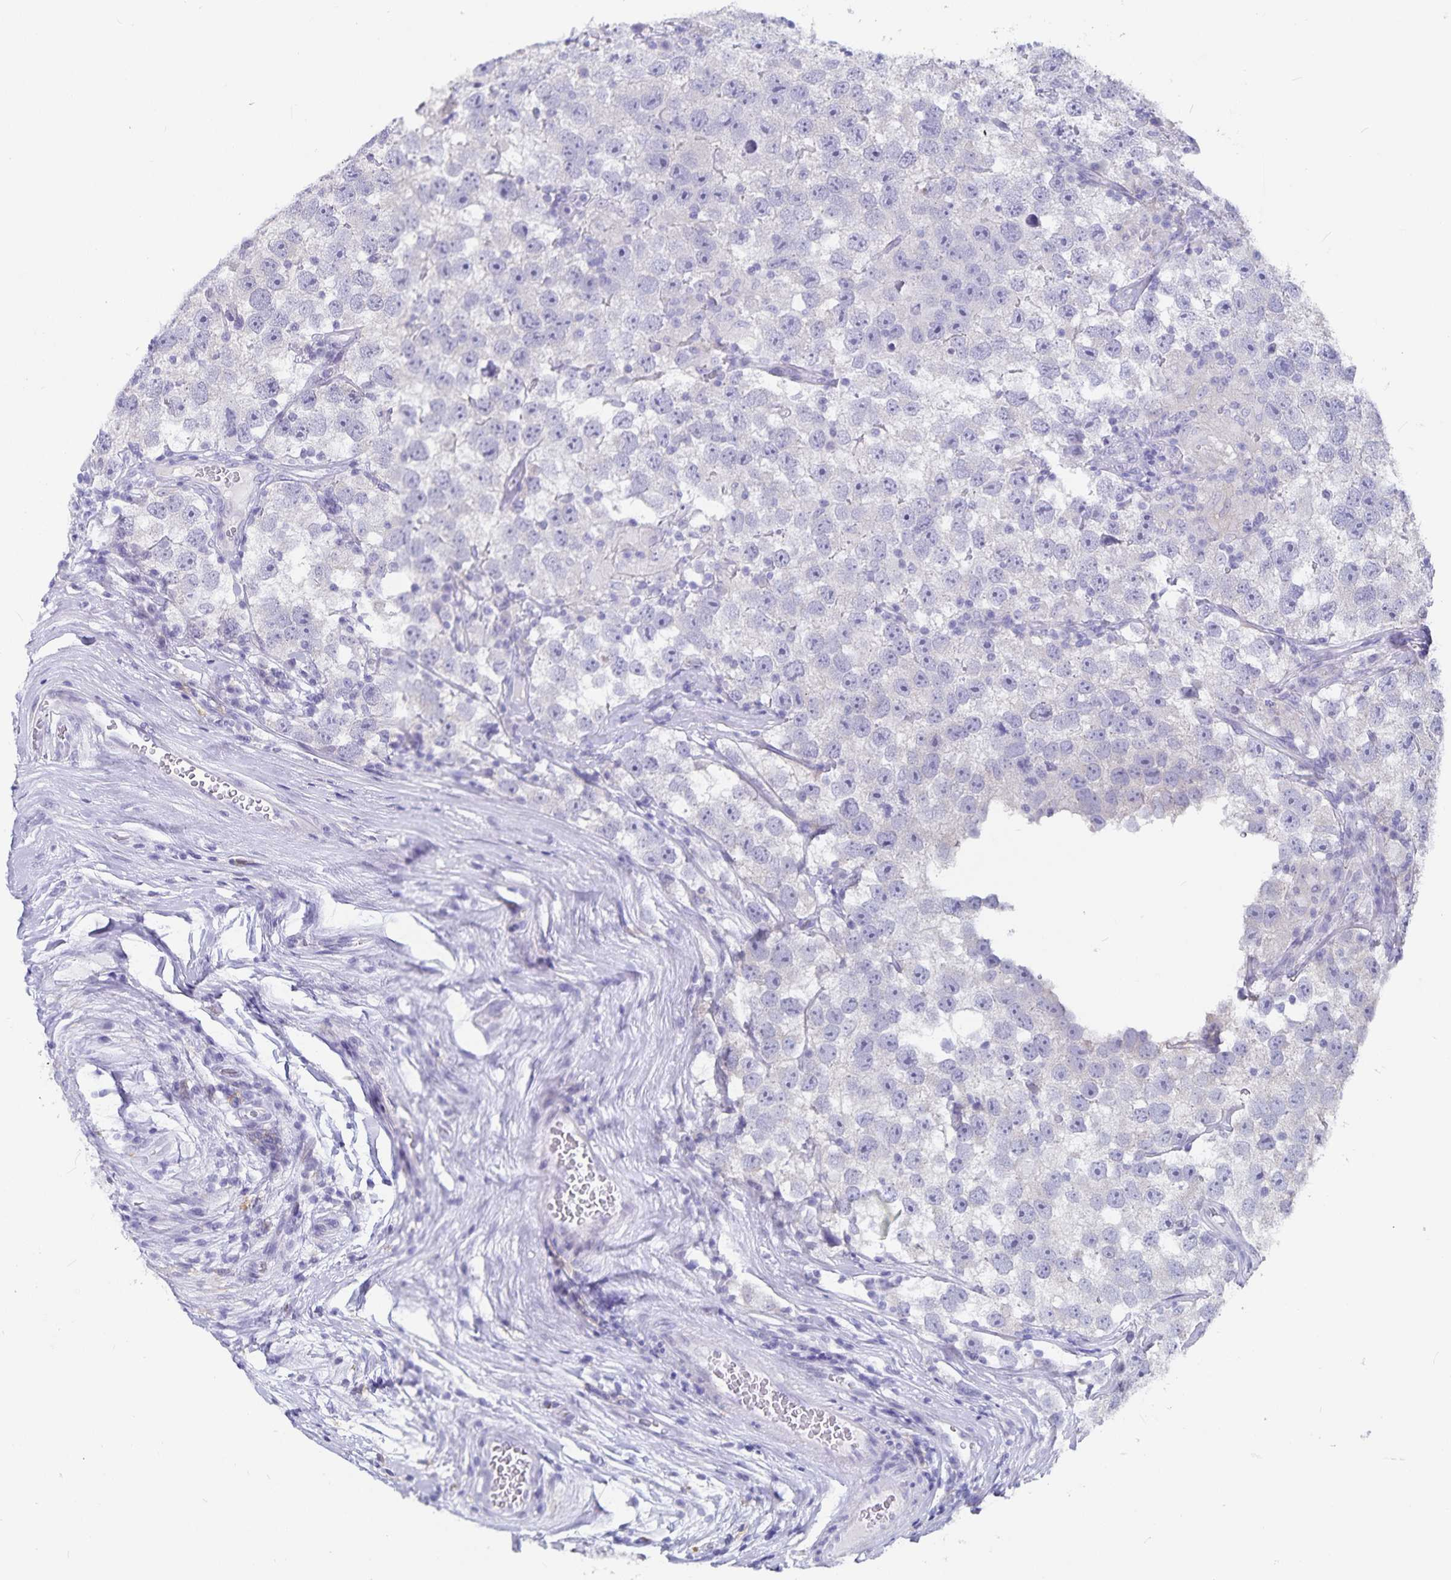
{"staining": {"intensity": "negative", "quantity": "none", "location": "none"}, "tissue": "testis cancer", "cell_type": "Tumor cells", "image_type": "cancer", "snomed": [{"axis": "morphology", "description": "Seminoma, NOS"}, {"axis": "topography", "description": "Testis"}], "caption": "Human testis seminoma stained for a protein using immunohistochemistry (IHC) displays no expression in tumor cells.", "gene": "PLAC1", "patient": {"sex": "male", "age": 26}}